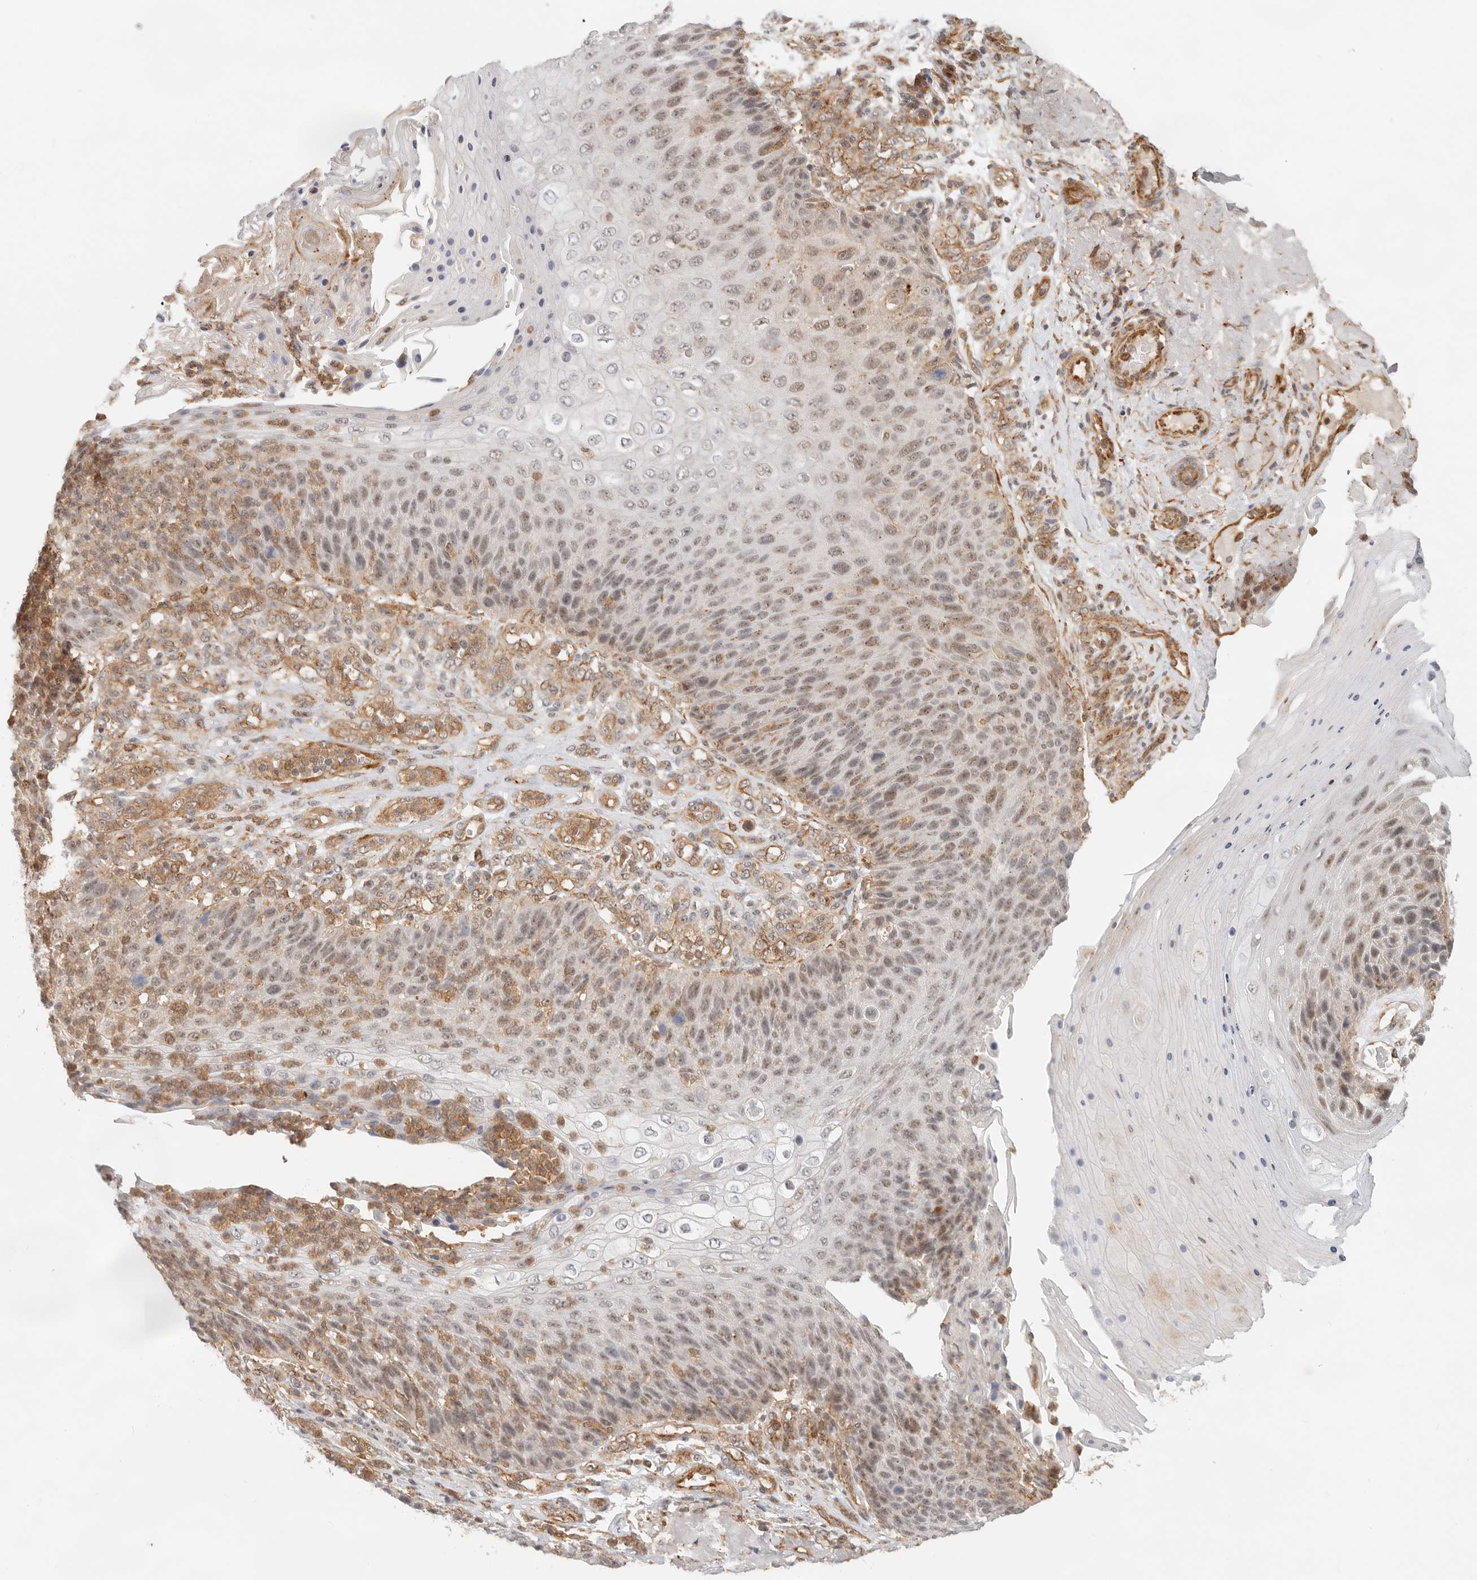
{"staining": {"intensity": "moderate", "quantity": ">75%", "location": "nuclear"}, "tissue": "skin cancer", "cell_type": "Tumor cells", "image_type": "cancer", "snomed": [{"axis": "morphology", "description": "Squamous cell carcinoma, NOS"}, {"axis": "topography", "description": "Skin"}], "caption": "Immunohistochemistry (IHC) image of human skin cancer stained for a protein (brown), which shows medium levels of moderate nuclear expression in about >75% of tumor cells.", "gene": "HEXD", "patient": {"sex": "female", "age": 88}}